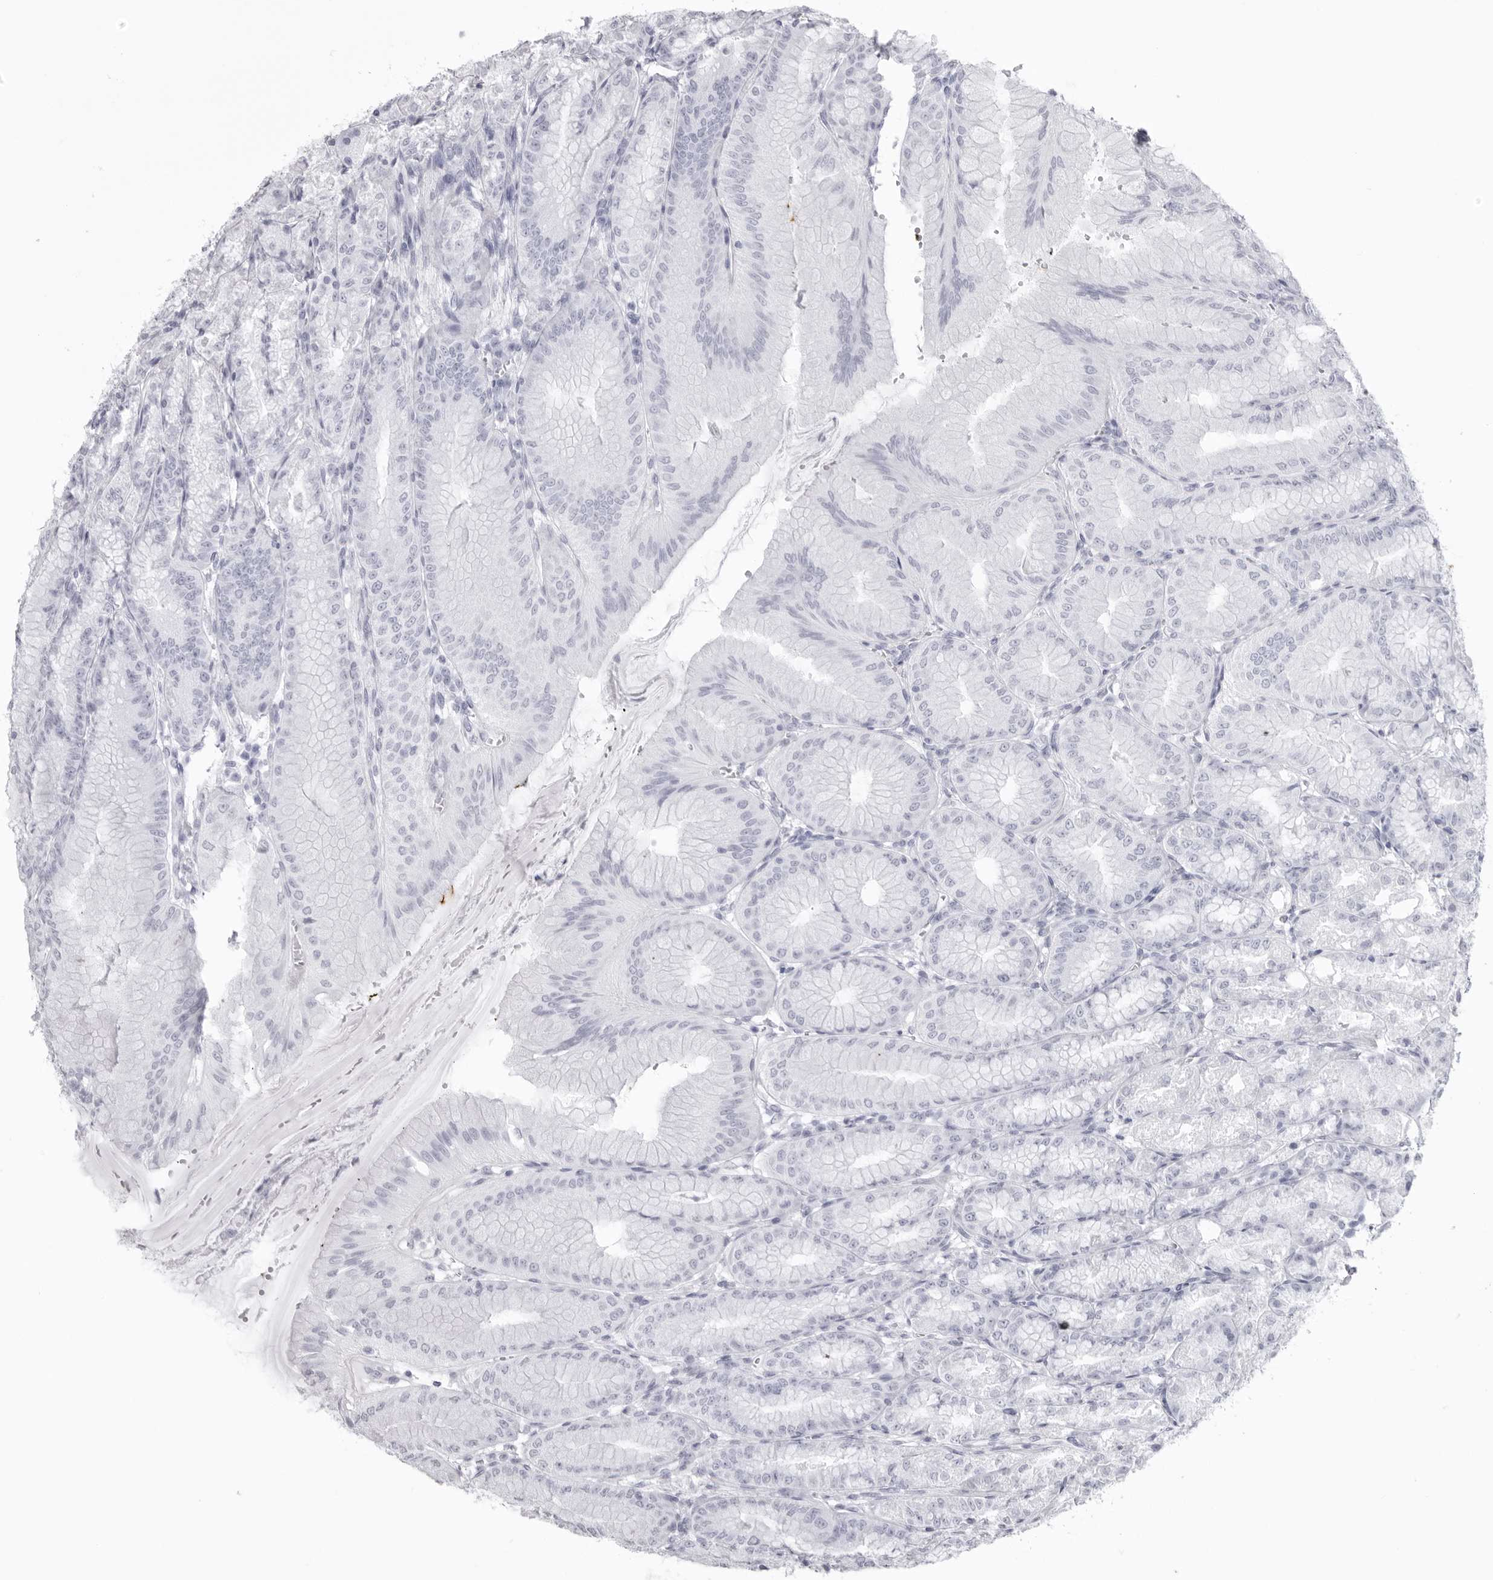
{"staining": {"intensity": "negative", "quantity": "none", "location": "none"}, "tissue": "stomach", "cell_type": "Glandular cells", "image_type": "normal", "snomed": [{"axis": "morphology", "description": "Normal tissue, NOS"}, {"axis": "topography", "description": "Stomach, lower"}], "caption": "There is no significant expression in glandular cells of stomach. (IHC, brightfield microscopy, high magnification).", "gene": "KLK9", "patient": {"sex": "male", "age": 71}}